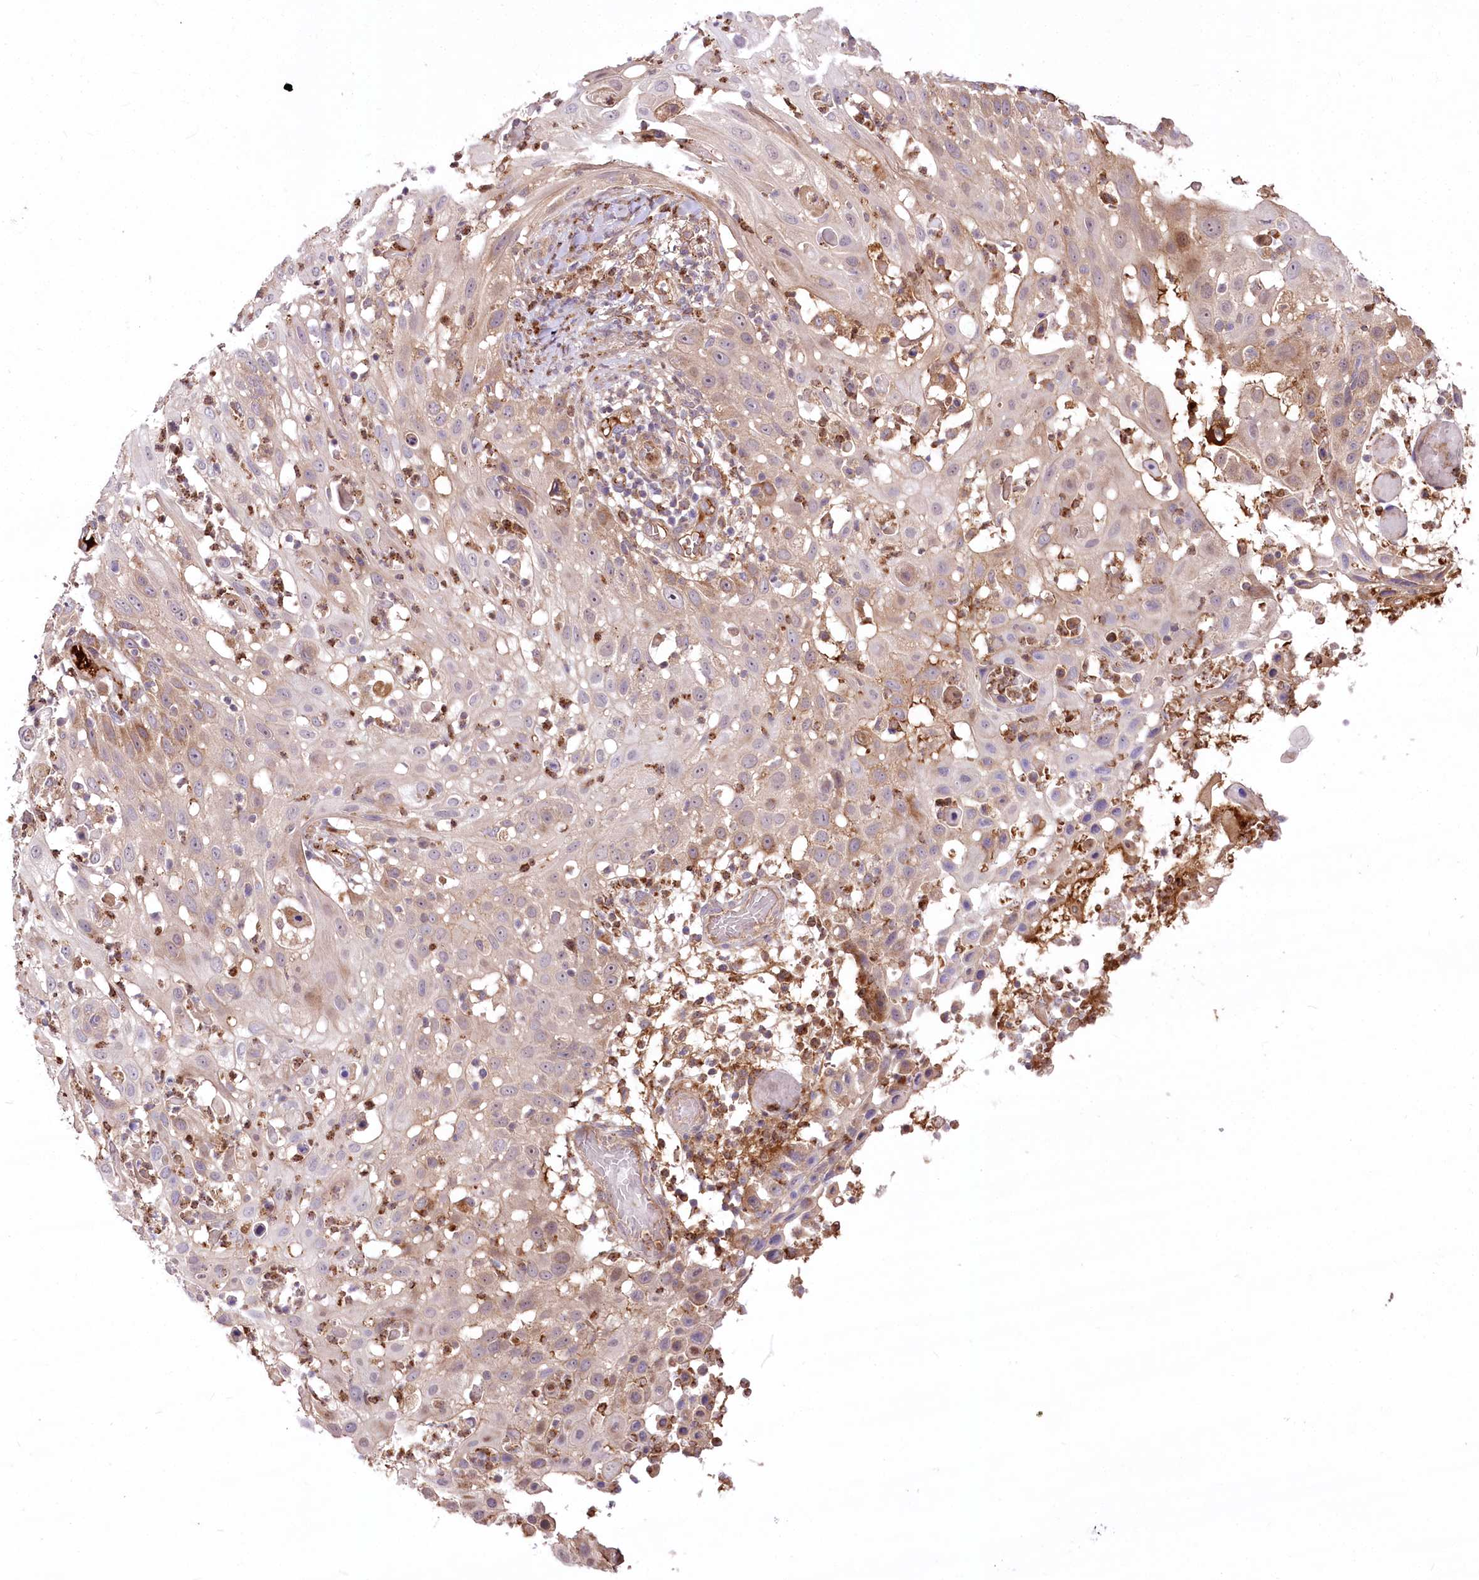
{"staining": {"intensity": "weak", "quantity": ">75%", "location": "cytoplasmic/membranous"}, "tissue": "skin cancer", "cell_type": "Tumor cells", "image_type": "cancer", "snomed": [{"axis": "morphology", "description": "Squamous cell carcinoma, NOS"}, {"axis": "topography", "description": "Skin"}], "caption": "Human squamous cell carcinoma (skin) stained for a protein (brown) demonstrates weak cytoplasmic/membranous positive positivity in about >75% of tumor cells.", "gene": "PSTK", "patient": {"sex": "female", "age": 44}}